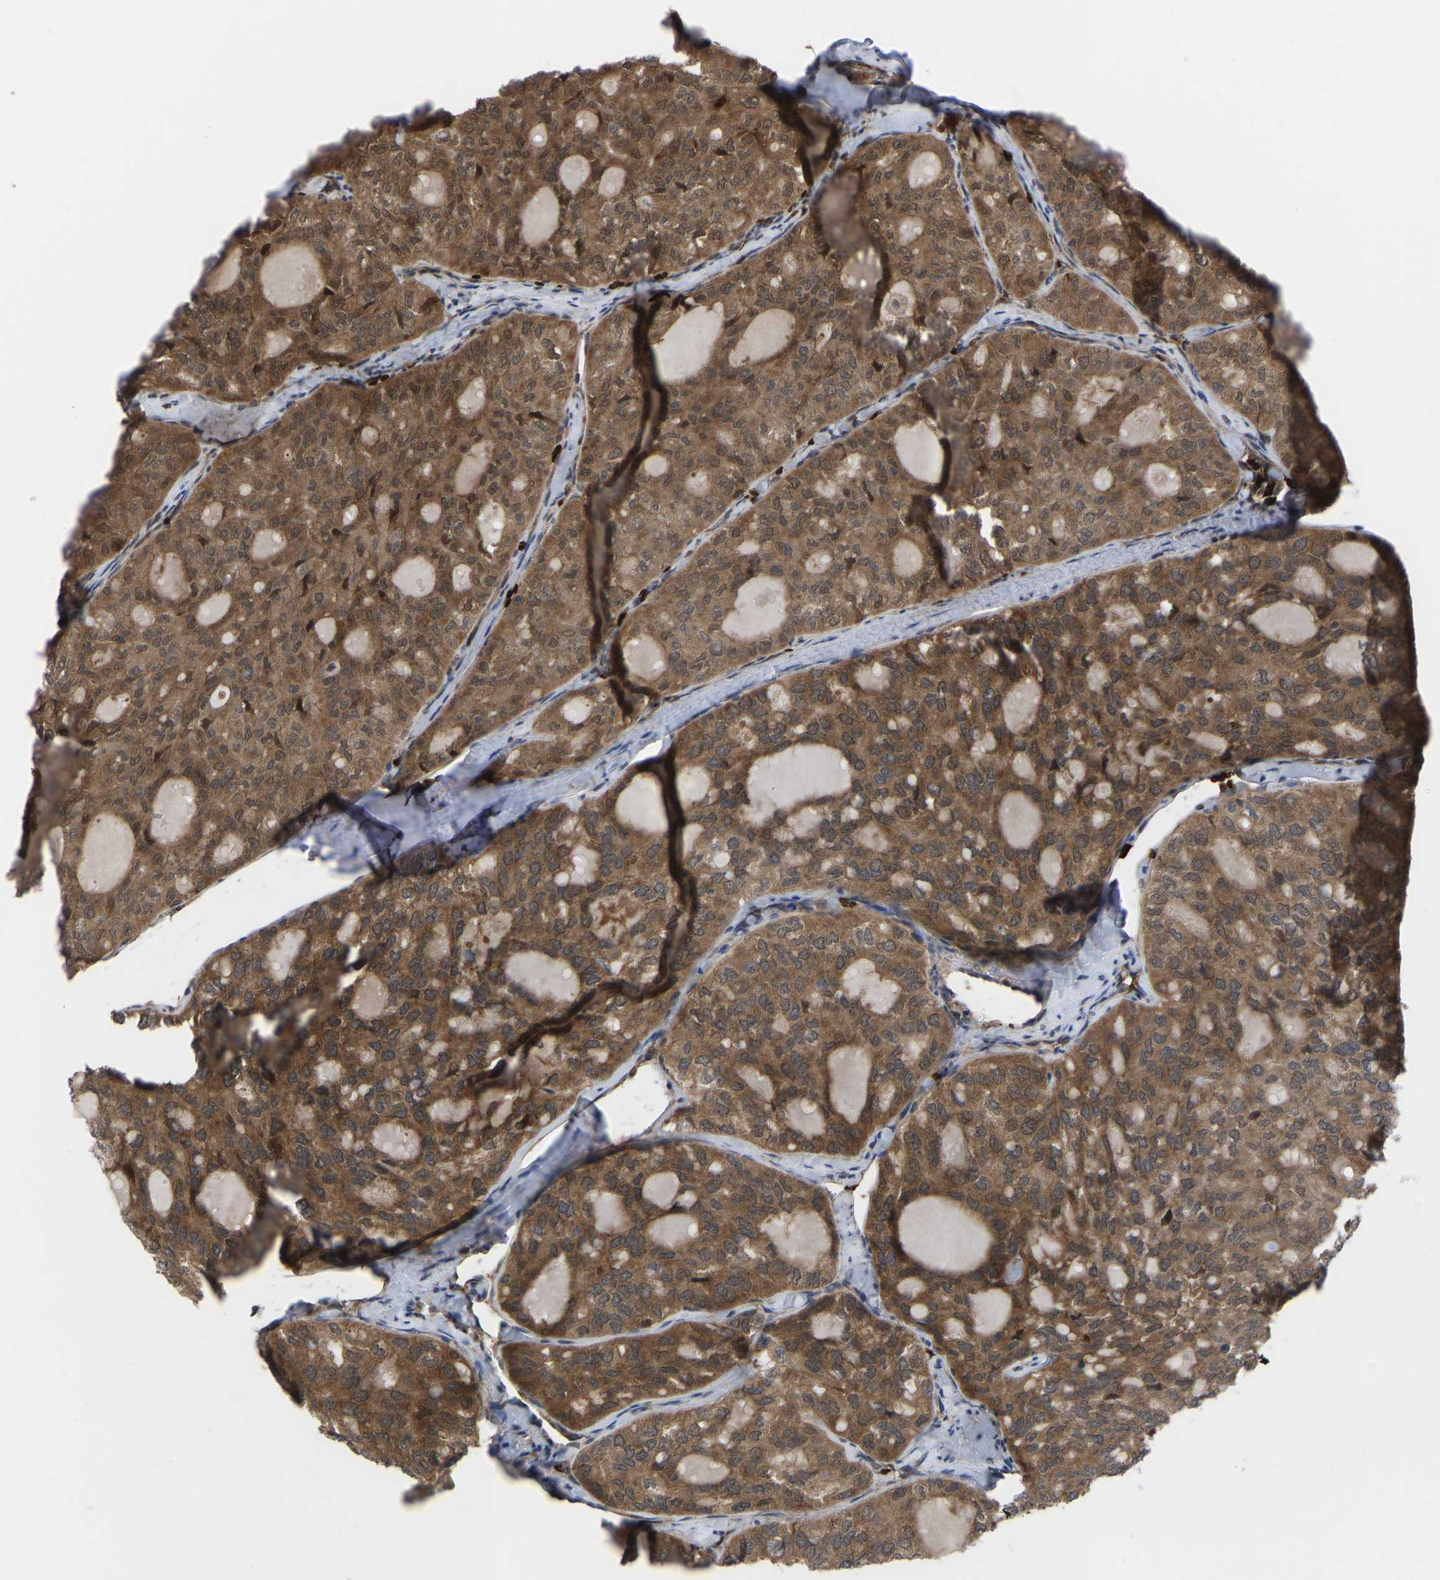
{"staining": {"intensity": "moderate", "quantity": ">75%", "location": "cytoplasmic/membranous"}, "tissue": "thyroid cancer", "cell_type": "Tumor cells", "image_type": "cancer", "snomed": [{"axis": "morphology", "description": "Follicular adenoma carcinoma, NOS"}, {"axis": "topography", "description": "Thyroid gland"}], "caption": "Thyroid cancer (follicular adenoma carcinoma) was stained to show a protein in brown. There is medium levels of moderate cytoplasmic/membranous staining in about >75% of tumor cells.", "gene": "CYP7B1", "patient": {"sex": "male", "age": 75}}